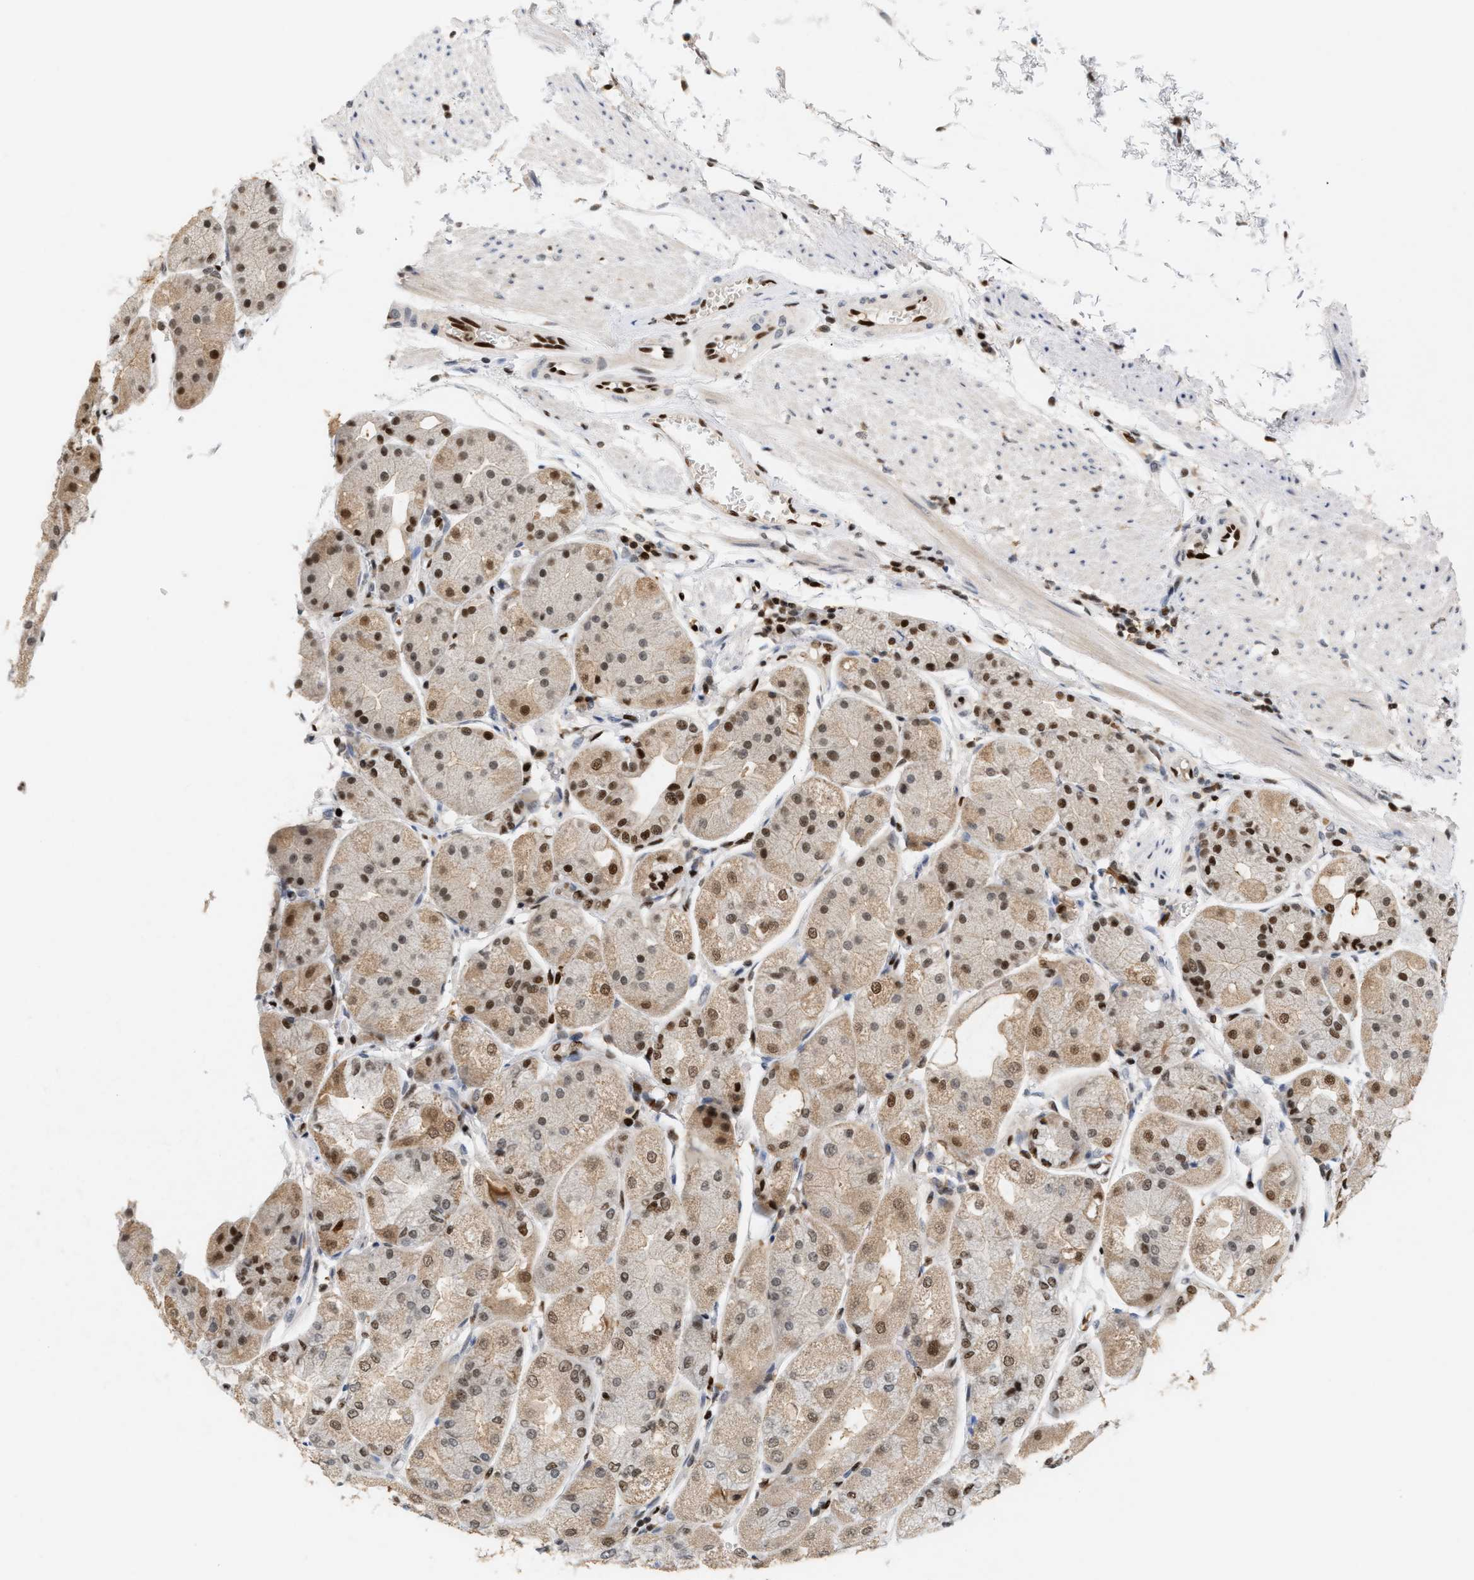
{"staining": {"intensity": "moderate", "quantity": ">75%", "location": "cytoplasmic/membranous,nuclear"}, "tissue": "stomach", "cell_type": "Glandular cells", "image_type": "normal", "snomed": [{"axis": "morphology", "description": "Normal tissue, NOS"}, {"axis": "topography", "description": "Stomach, upper"}], "caption": "Protein expression analysis of unremarkable human stomach reveals moderate cytoplasmic/membranous,nuclear expression in about >75% of glandular cells. The protein is stained brown, and the nuclei are stained in blue (DAB IHC with brightfield microscopy, high magnification).", "gene": "C17orf49", "patient": {"sex": "male", "age": 72}}